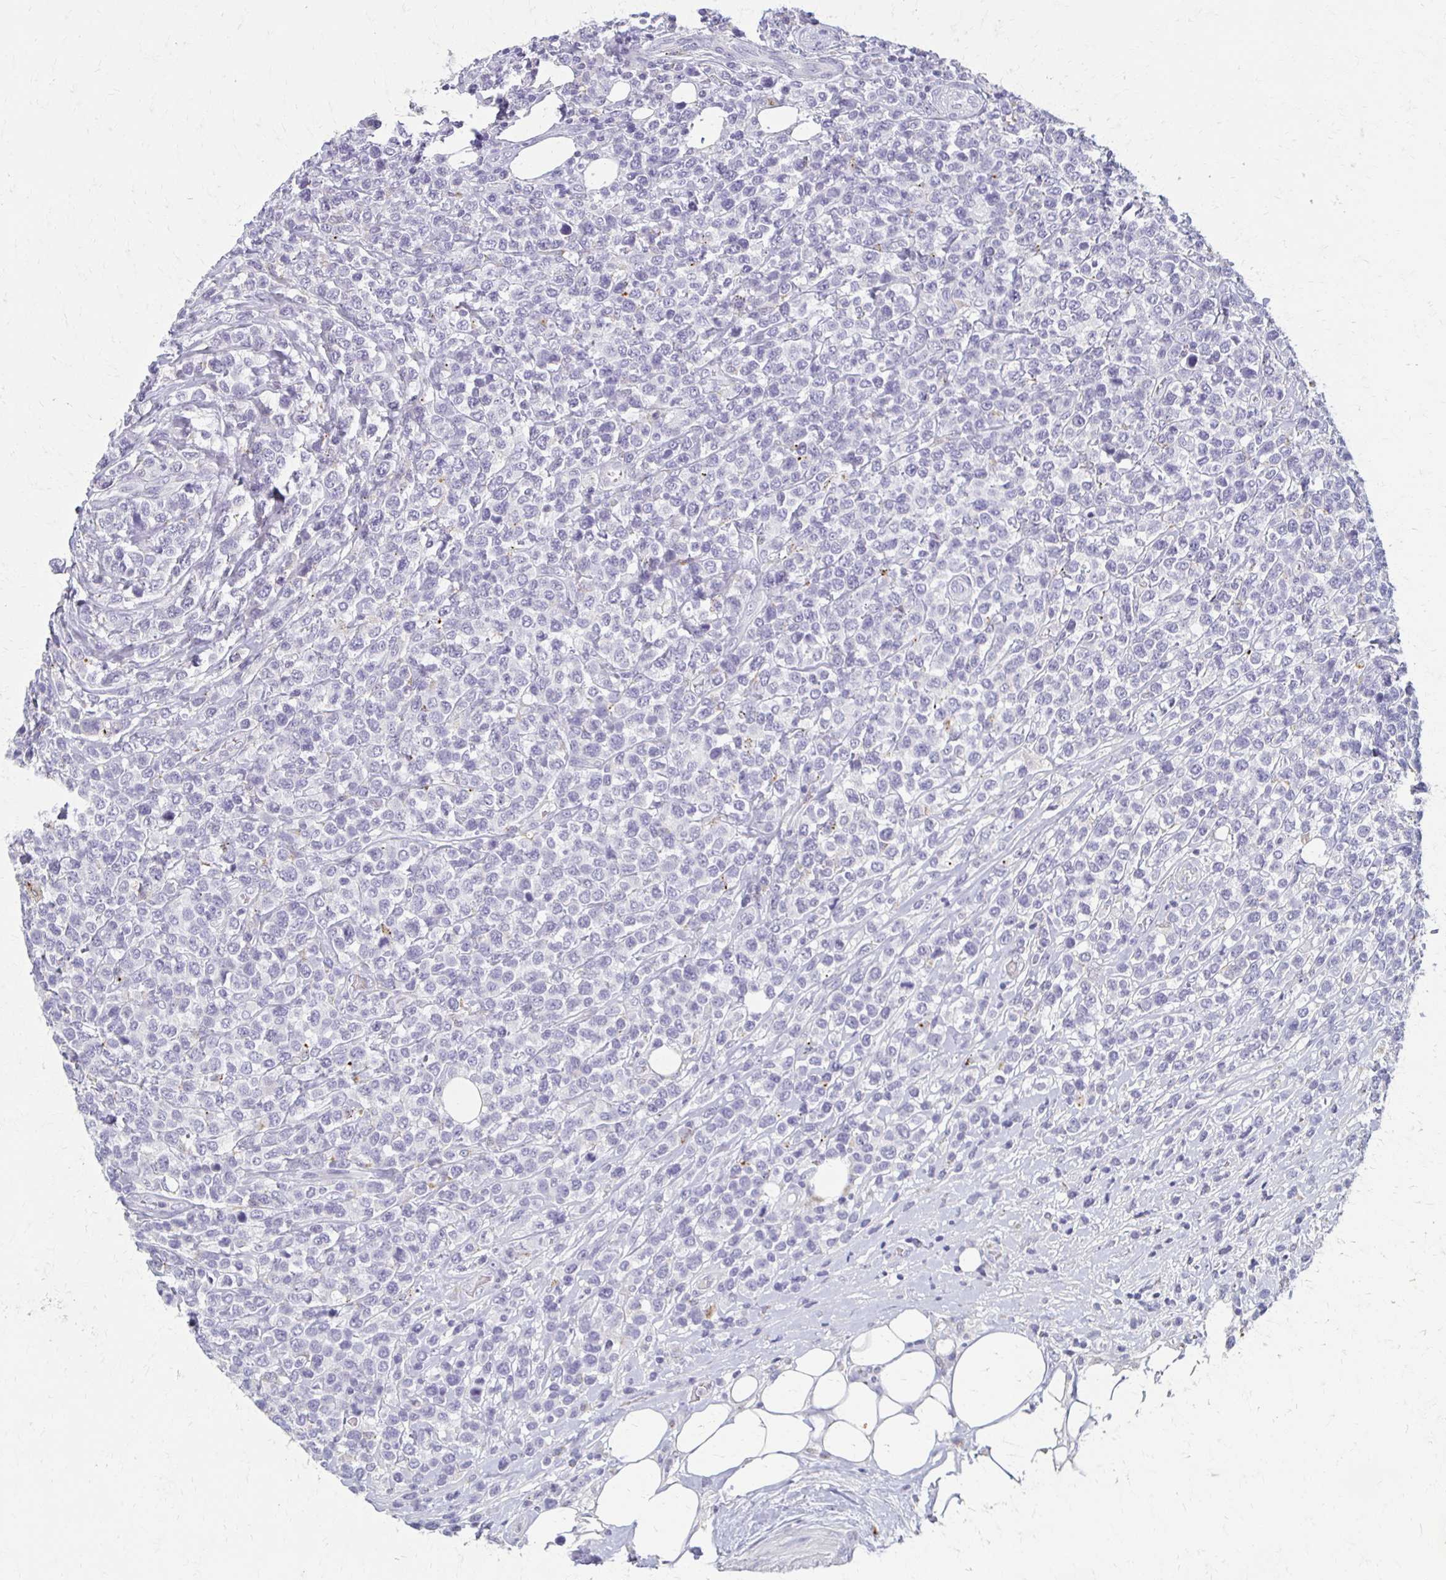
{"staining": {"intensity": "negative", "quantity": "none", "location": "none"}, "tissue": "lymphoma", "cell_type": "Tumor cells", "image_type": "cancer", "snomed": [{"axis": "morphology", "description": "Malignant lymphoma, non-Hodgkin's type, High grade"}, {"axis": "topography", "description": "Soft tissue"}], "caption": "Human malignant lymphoma, non-Hodgkin's type (high-grade) stained for a protein using immunohistochemistry reveals no expression in tumor cells.", "gene": "BBS12", "patient": {"sex": "female", "age": 56}}